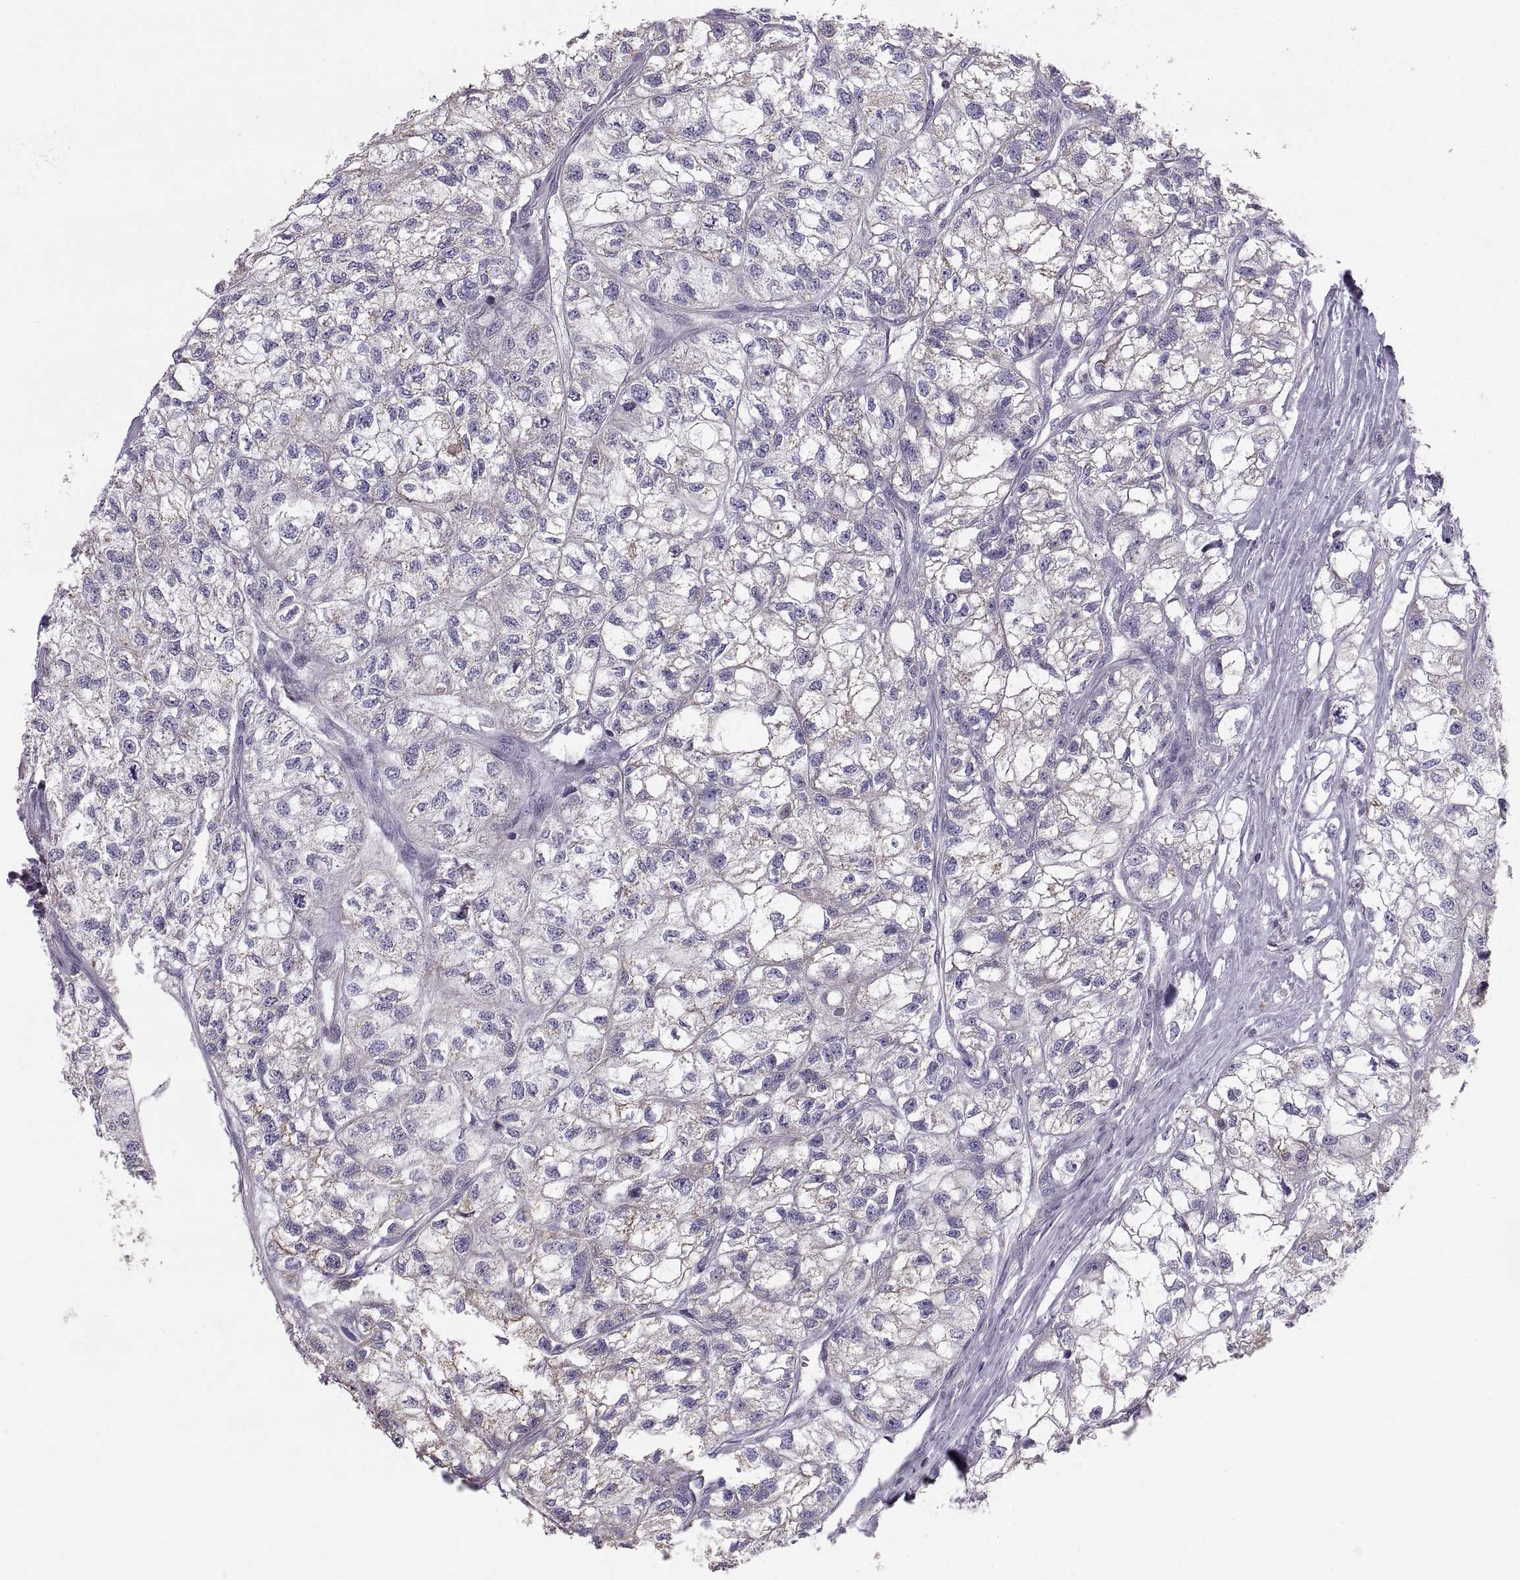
{"staining": {"intensity": "weak", "quantity": "<25%", "location": "cytoplasmic/membranous"}, "tissue": "renal cancer", "cell_type": "Tumor cells", "image_type": "cancer", "snomed": [{"axis": "morphology", "description": "Adenocarcinoma, NOS"}, {"axis": "topography", "description": "Kidney"}], "caption": "An immunohistochemistry (IHC) histopathology image of renal cancer (adenocarcinoma) is shown. There is no staining in tumor cells of renal cancer (adenocarcinoma). (DAB (3,3'-diaminobenzidine) IHC, high magnification).", "gene": "STMND1", "patient": {"sex": "male", "age": 56}}